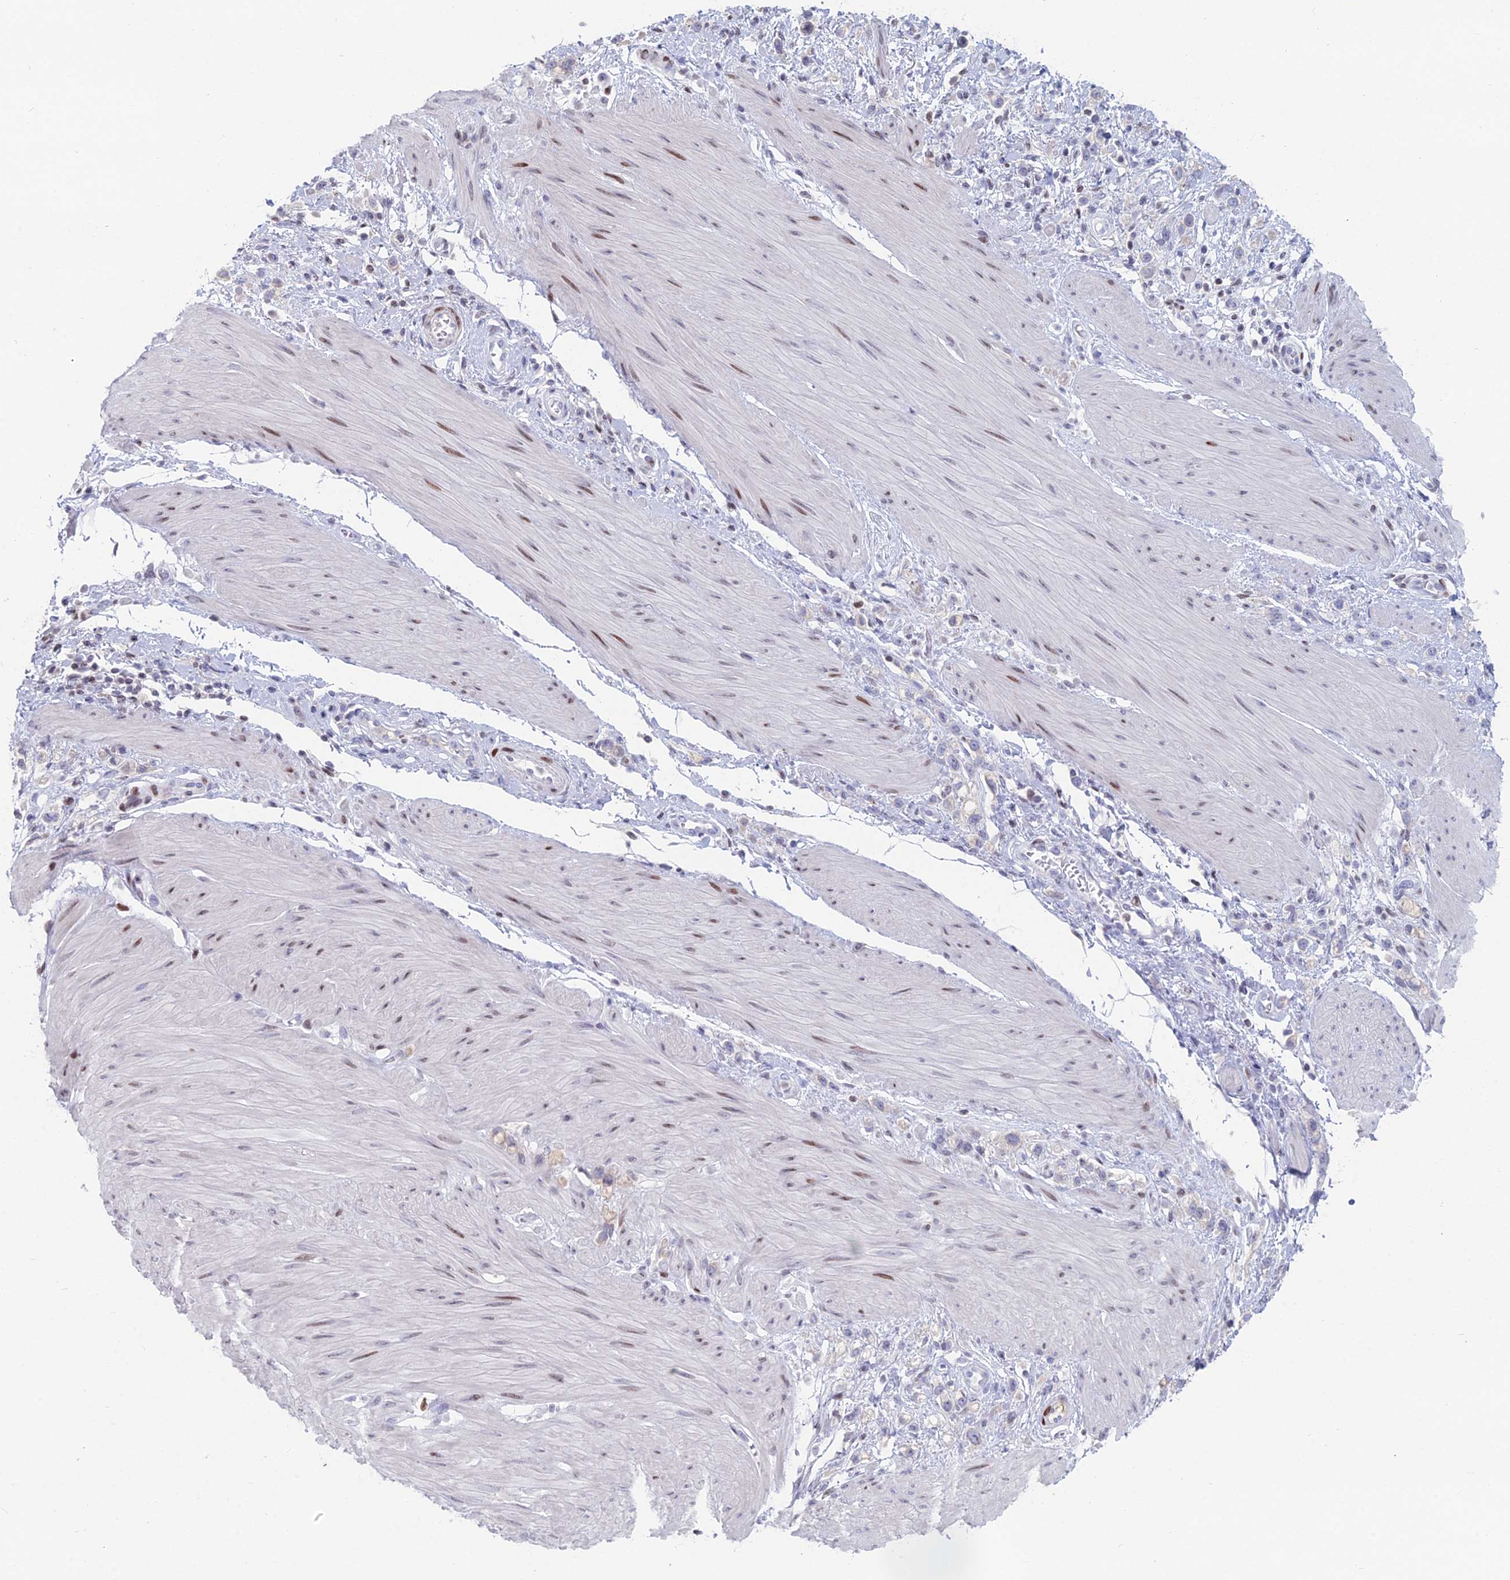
{"staining": {"intensity": "negative", "quantity": "none", "location": "none"}, "tissue": "stomach cancer", "cell_type": "Tumor cells", "image_type": "cancer", "snomed": [{"axis": "morphology", "description": "Adenocarcinoma, NOS"}, {"axis": "topography", "description": "Stomach"}], "caption": "Tumor cells are negative for protein expression in human adenocarcinoma (stomach). The staining was performed using DAB to visualize the protein expression in brown, while the nuclei were stained in blue with hematoxylin (Magnification: 20x).", "gene": "CERS6", "patient": {"sex": "female", "age": 65}}